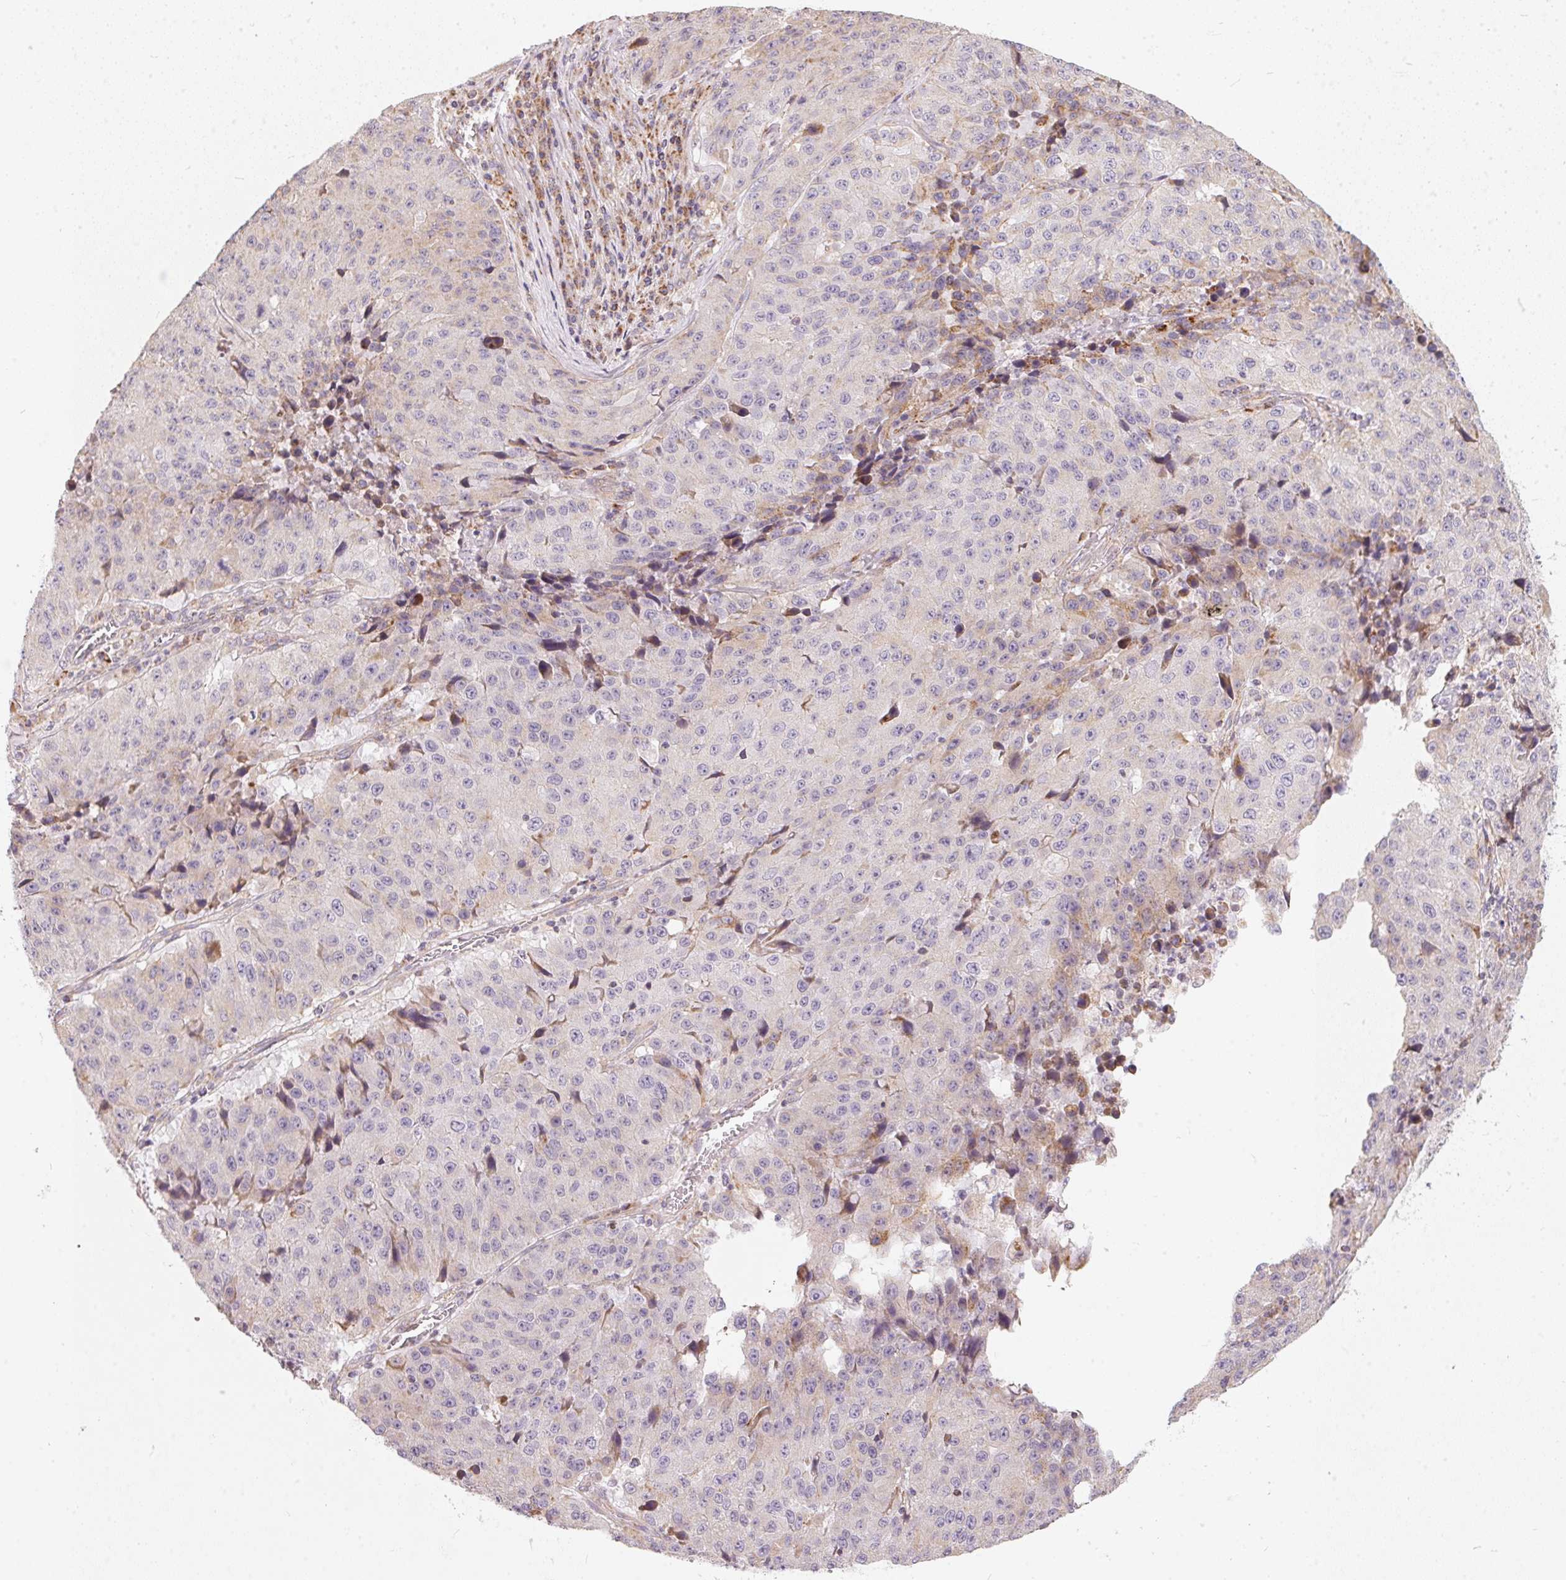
{"staining": {"intensity": "negative", "quantity": "none", "location": "none"}, "tissue": "stomach cancer", "cell_type": "Tumor cells", "image_type": "cancer", "snomed": [{"axis": "morphology", "description": "Adenocarcinoma, NOS"}, {"axis": "topography", "description": "Stomach"}], "caption": "Immunohistochemical staining of human stomach adenocarcinoma displays no significant staining in tumor cells.", "gene": "VWA5B2", "patient": {"sex": "male", "age": 71}}